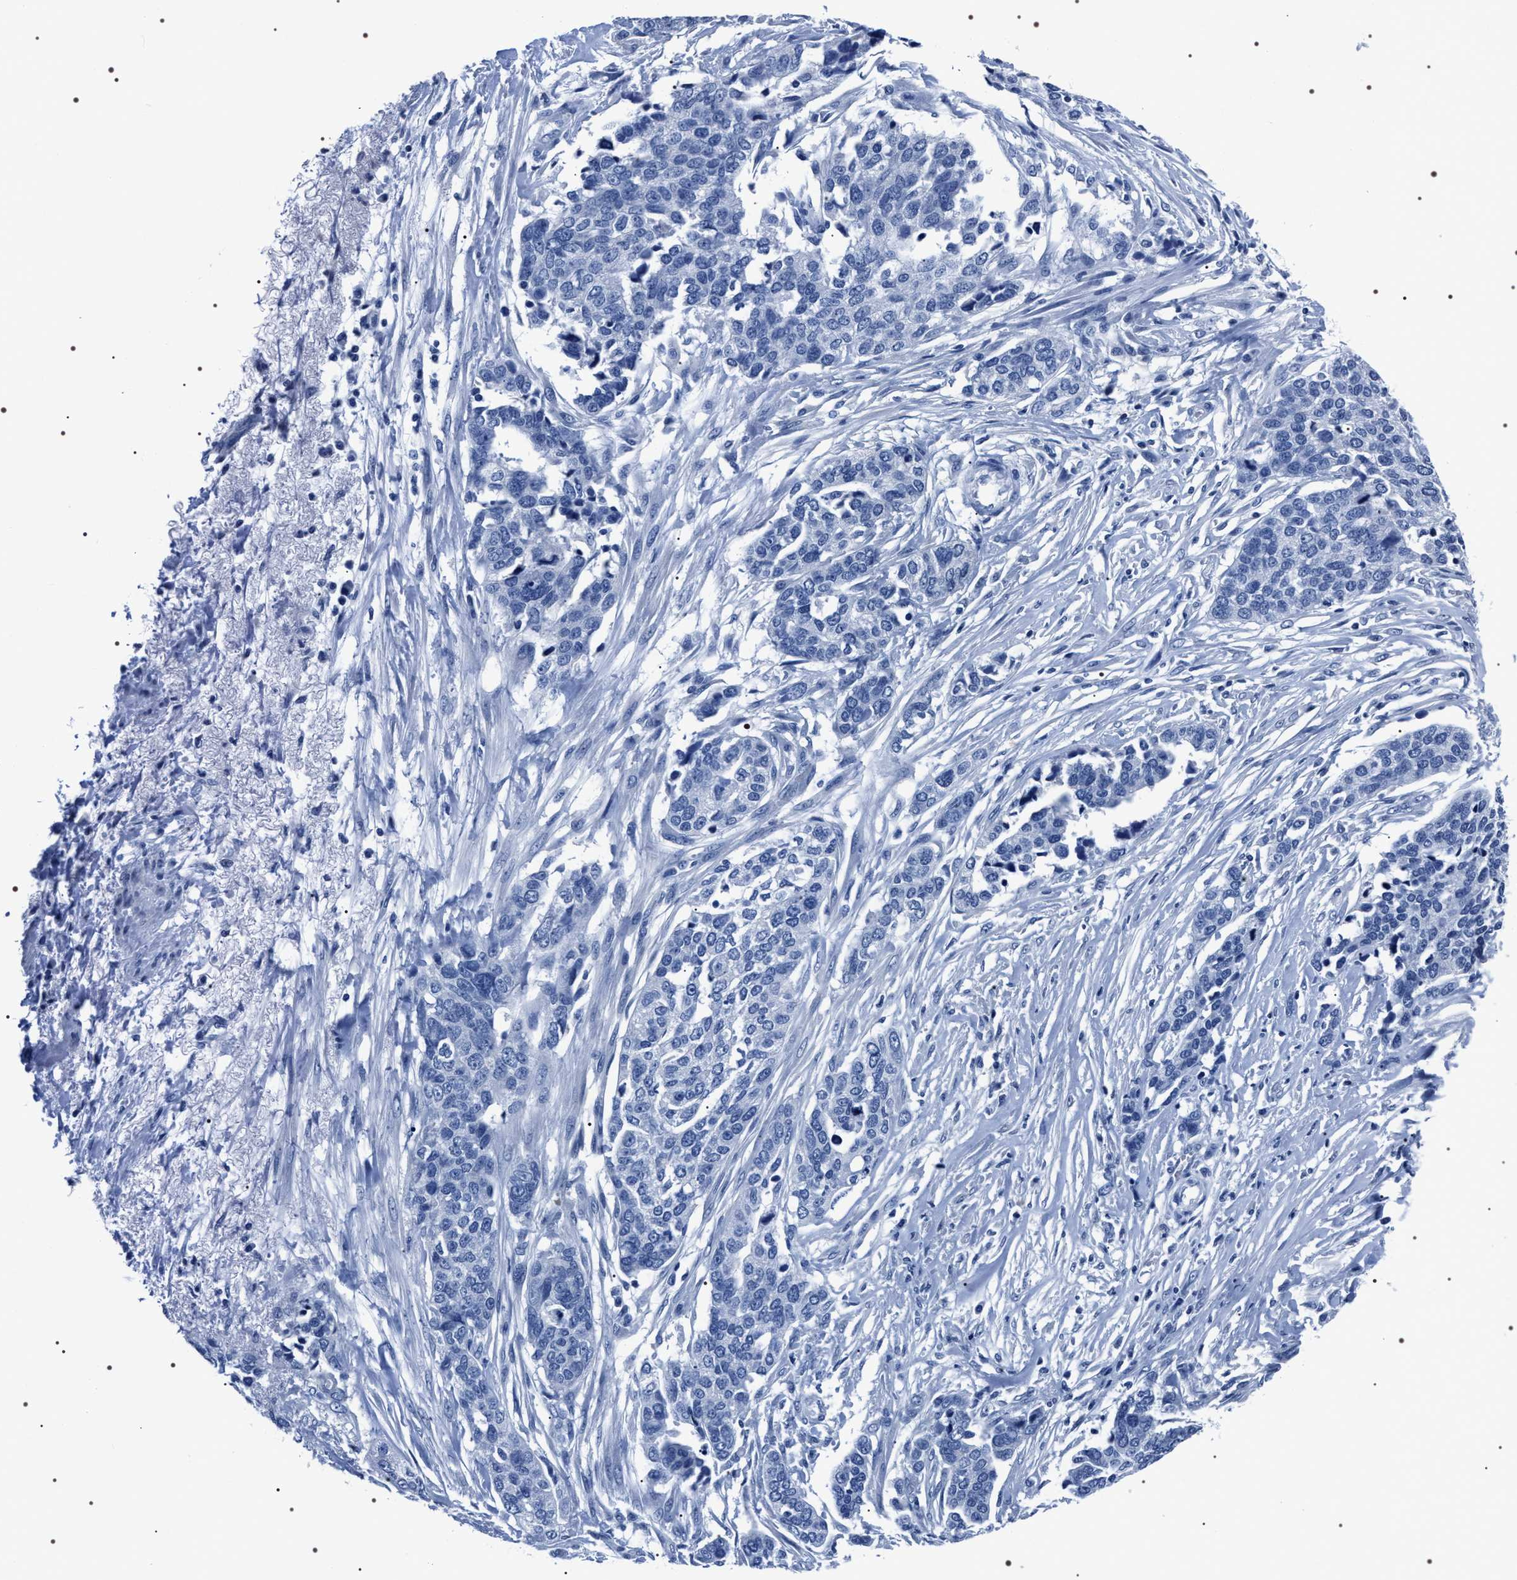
{"staining": {"intensity": "negative", "quantity": "none", "location": "none"}, "tissue": "ovarian cancer", "cell_type": "Tumor cells", "image_type": "cancer", "snomed": [{"axis": "morphology", "description": "Cystadenocarcinoma, serous, NOS"}, {"axis": "topography", "description": "Ovary"}], "caption": "This is a histopathology image of IHC staining of serous cystadenocarcinoma (ovarian), which shows no positivity in tumor cells.", "gene": "ADH4", "patient": {"sex": "female", "age": 44}}